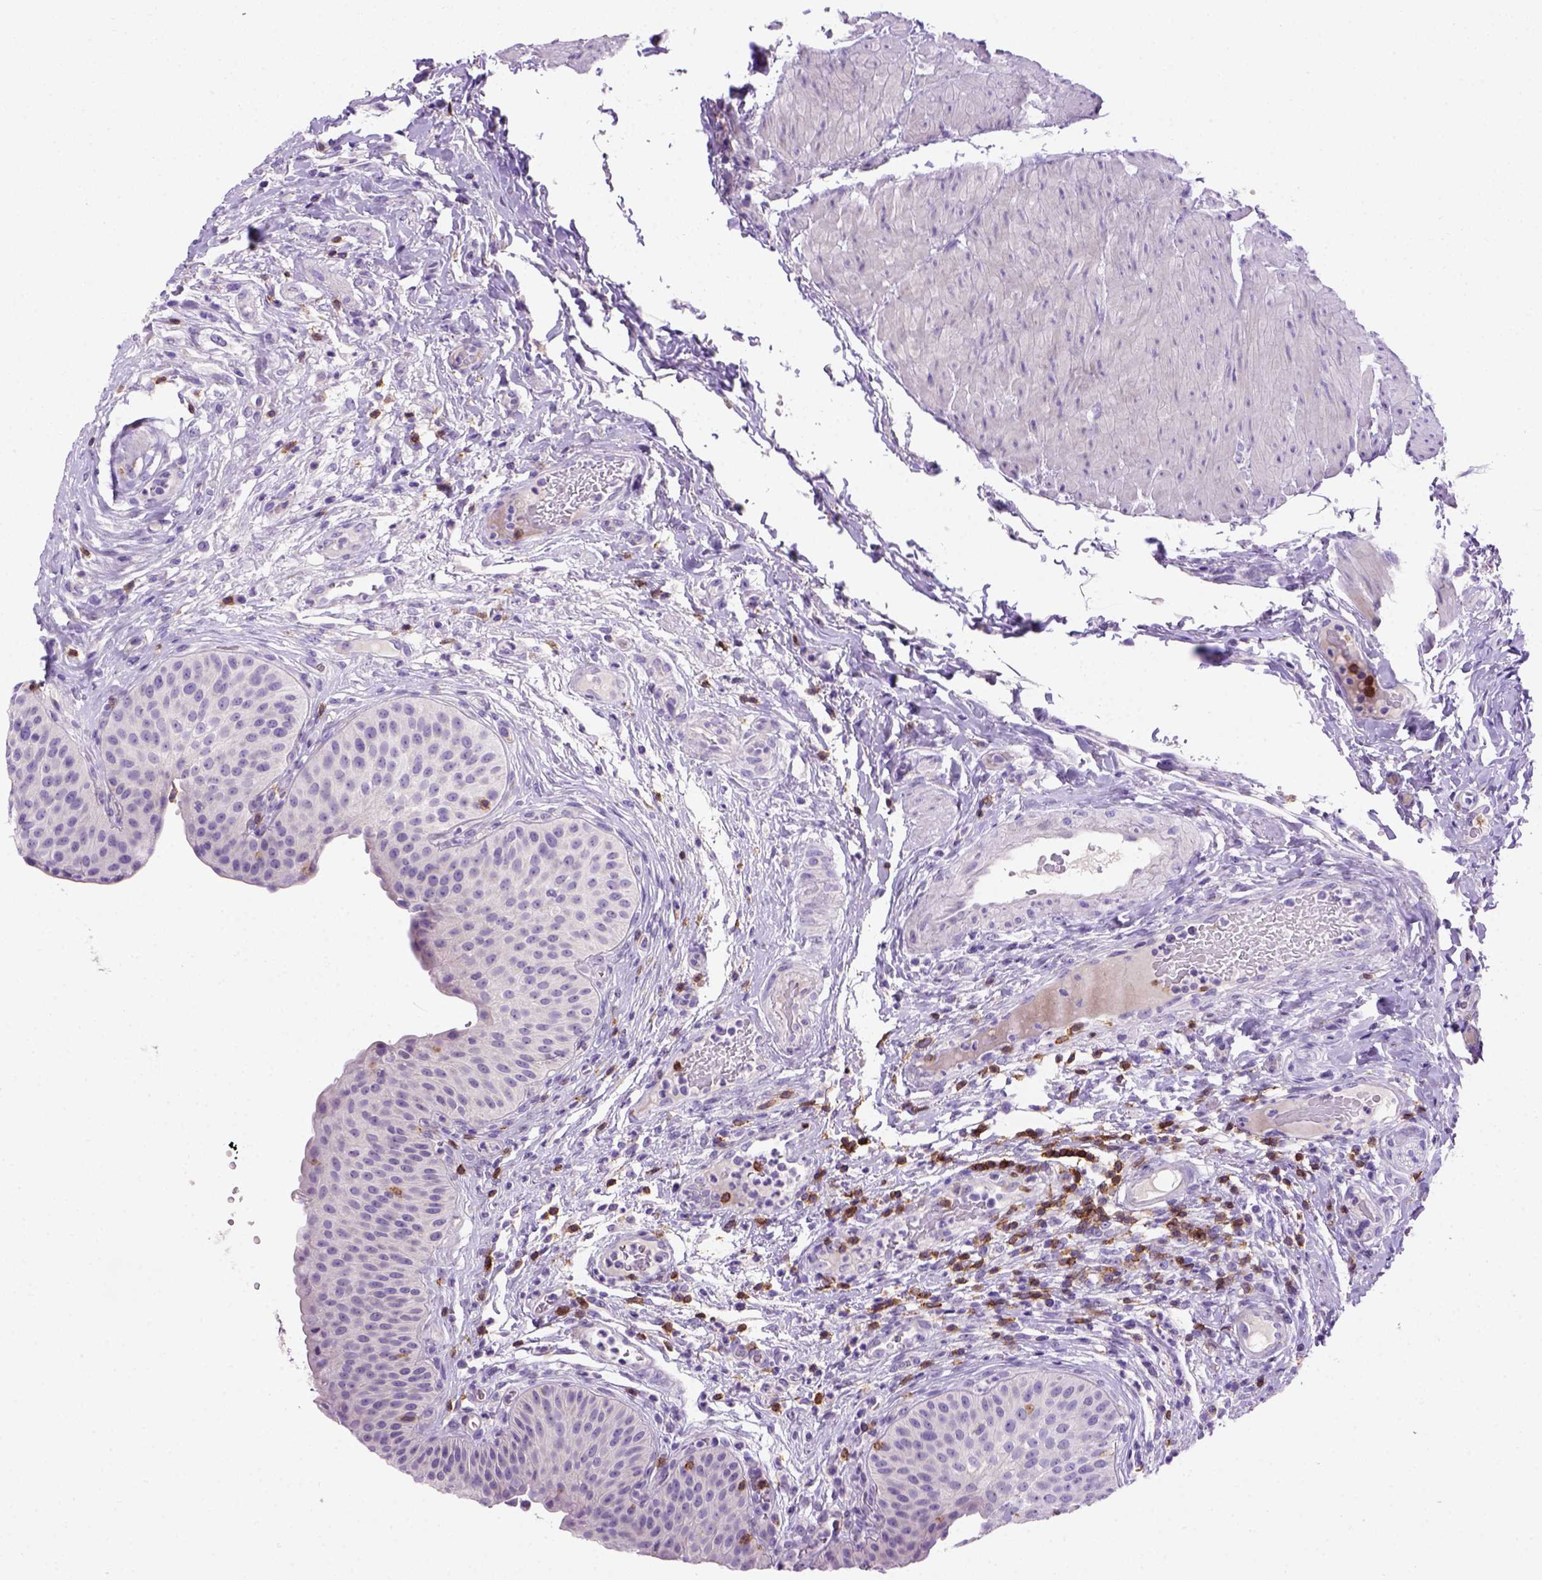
{"staining": {"intensity": "negative", "quantity": "none", "location": "none"}, "tissue": "urinary bladder", "cell_type": "Urothelial cells", "image_type": "normal", "snomed": [{"axis": "morphology", "description": "Normal tissue, NOS"}, {"axis": "topography", "description": "Urinary bladder"}], "caption": "High magnification brightfield microscopy of normal urinary bladder stained with DAB (3,3'-diaminobenzidine) (brown) and counterstained with hematoxylin (blue): urothelial cells show no significant positivity. (DAB immunohistochemistry, high magnification).", "gene": "CD3E", "patient": {"sex": "male", "age": 66}}